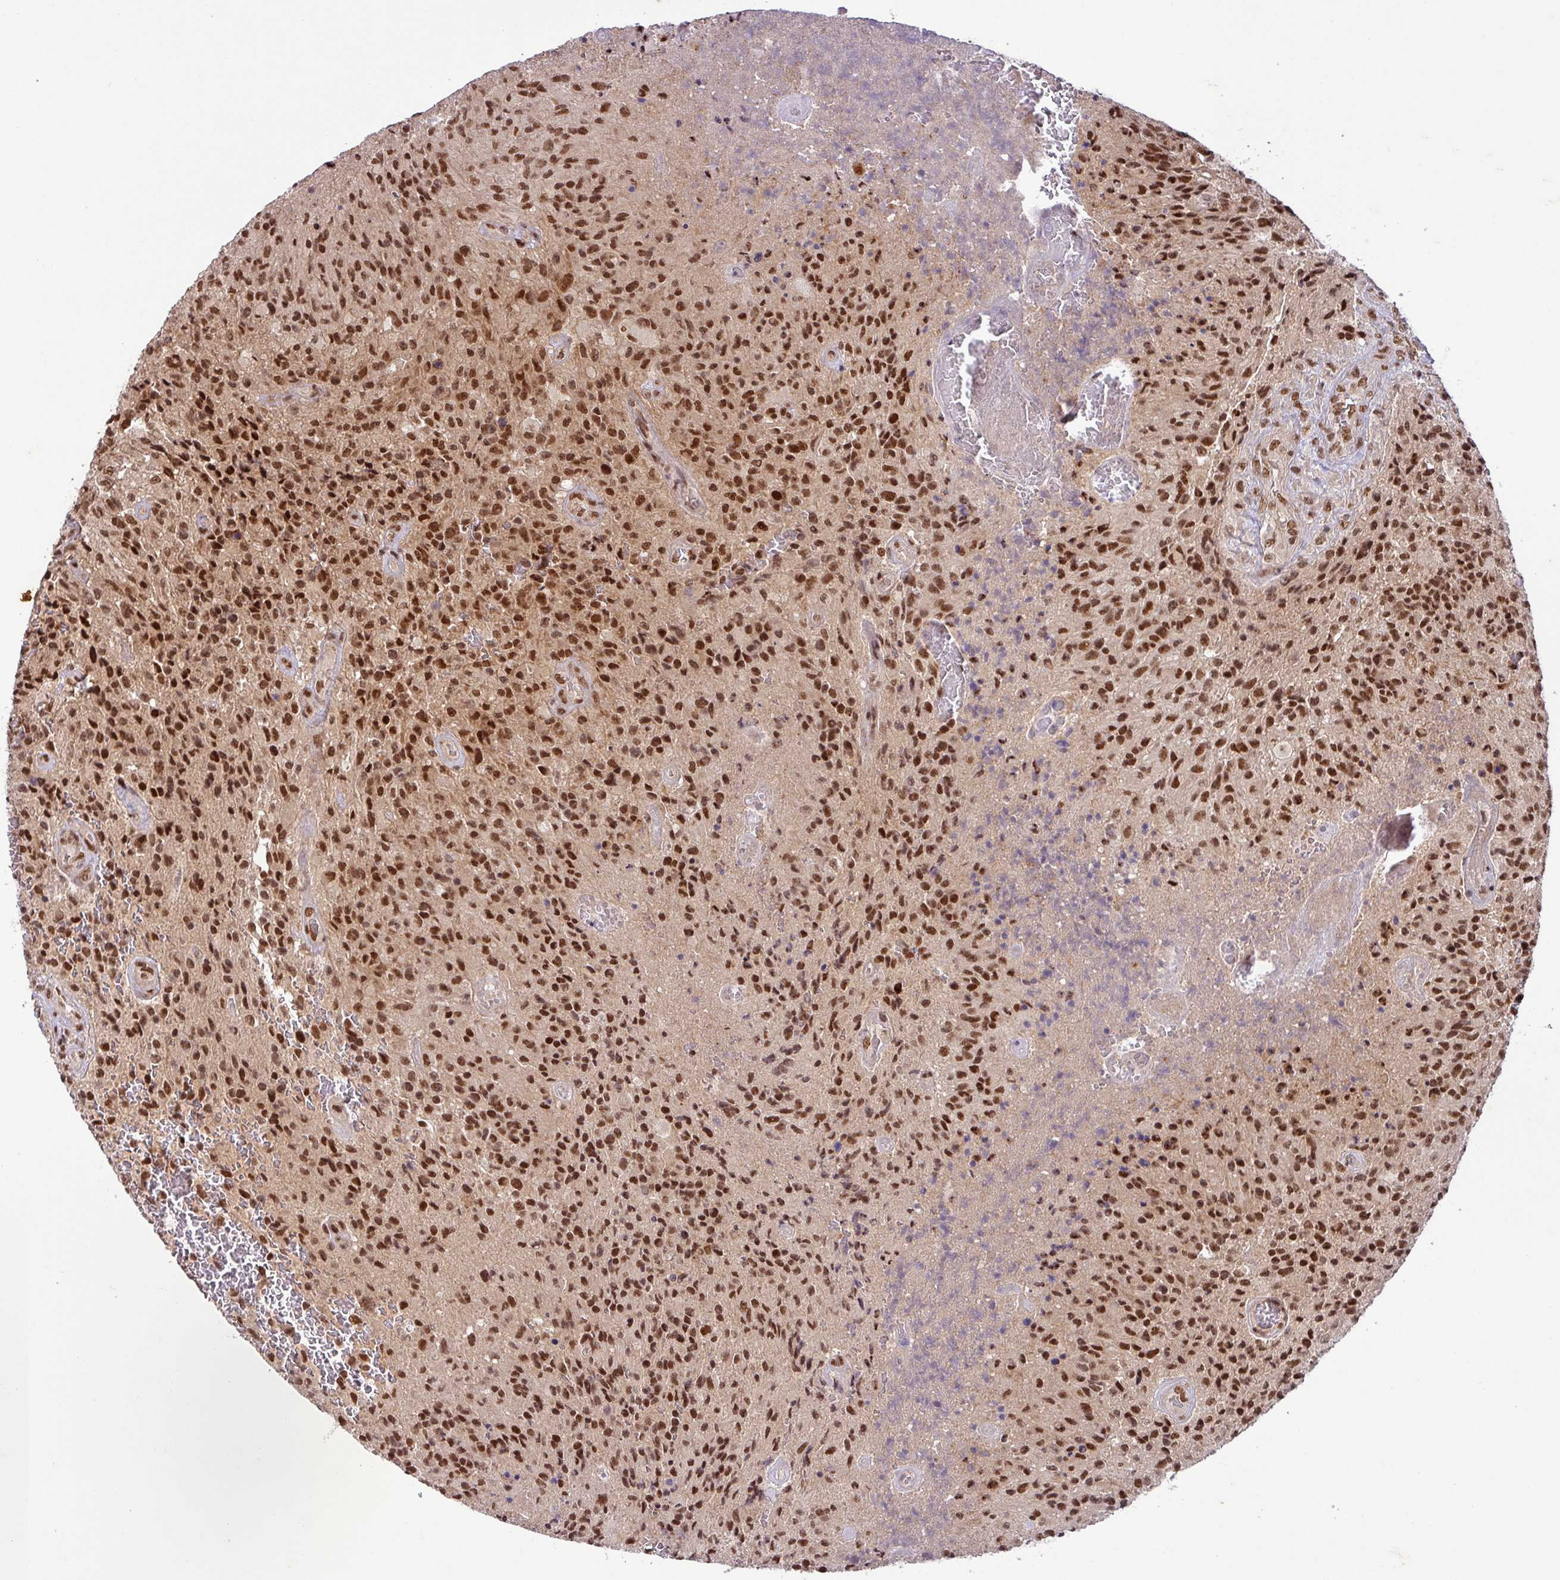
{"staining": {"intensity": "strong", "quantity": ">75%", "location": "nuclear"}, "tissue": "glioma", "cell_type": "Tumor cells", "image_type": "cancer", "snomed": [{"axis": "morphology", "description": "Normal tissue, NOS"}, {"axis": "morphology", "description": "Glioma, malignant, High grade"}, {"axis": "topography", "description": "Cerebral cortex"}], "caption": "Protein staining of glioma tissue shows strong nuclear expression in approximately >75% of tumor cells.", "gene": "SRSF2", "patient": {"sex": "male", "age": 56}}